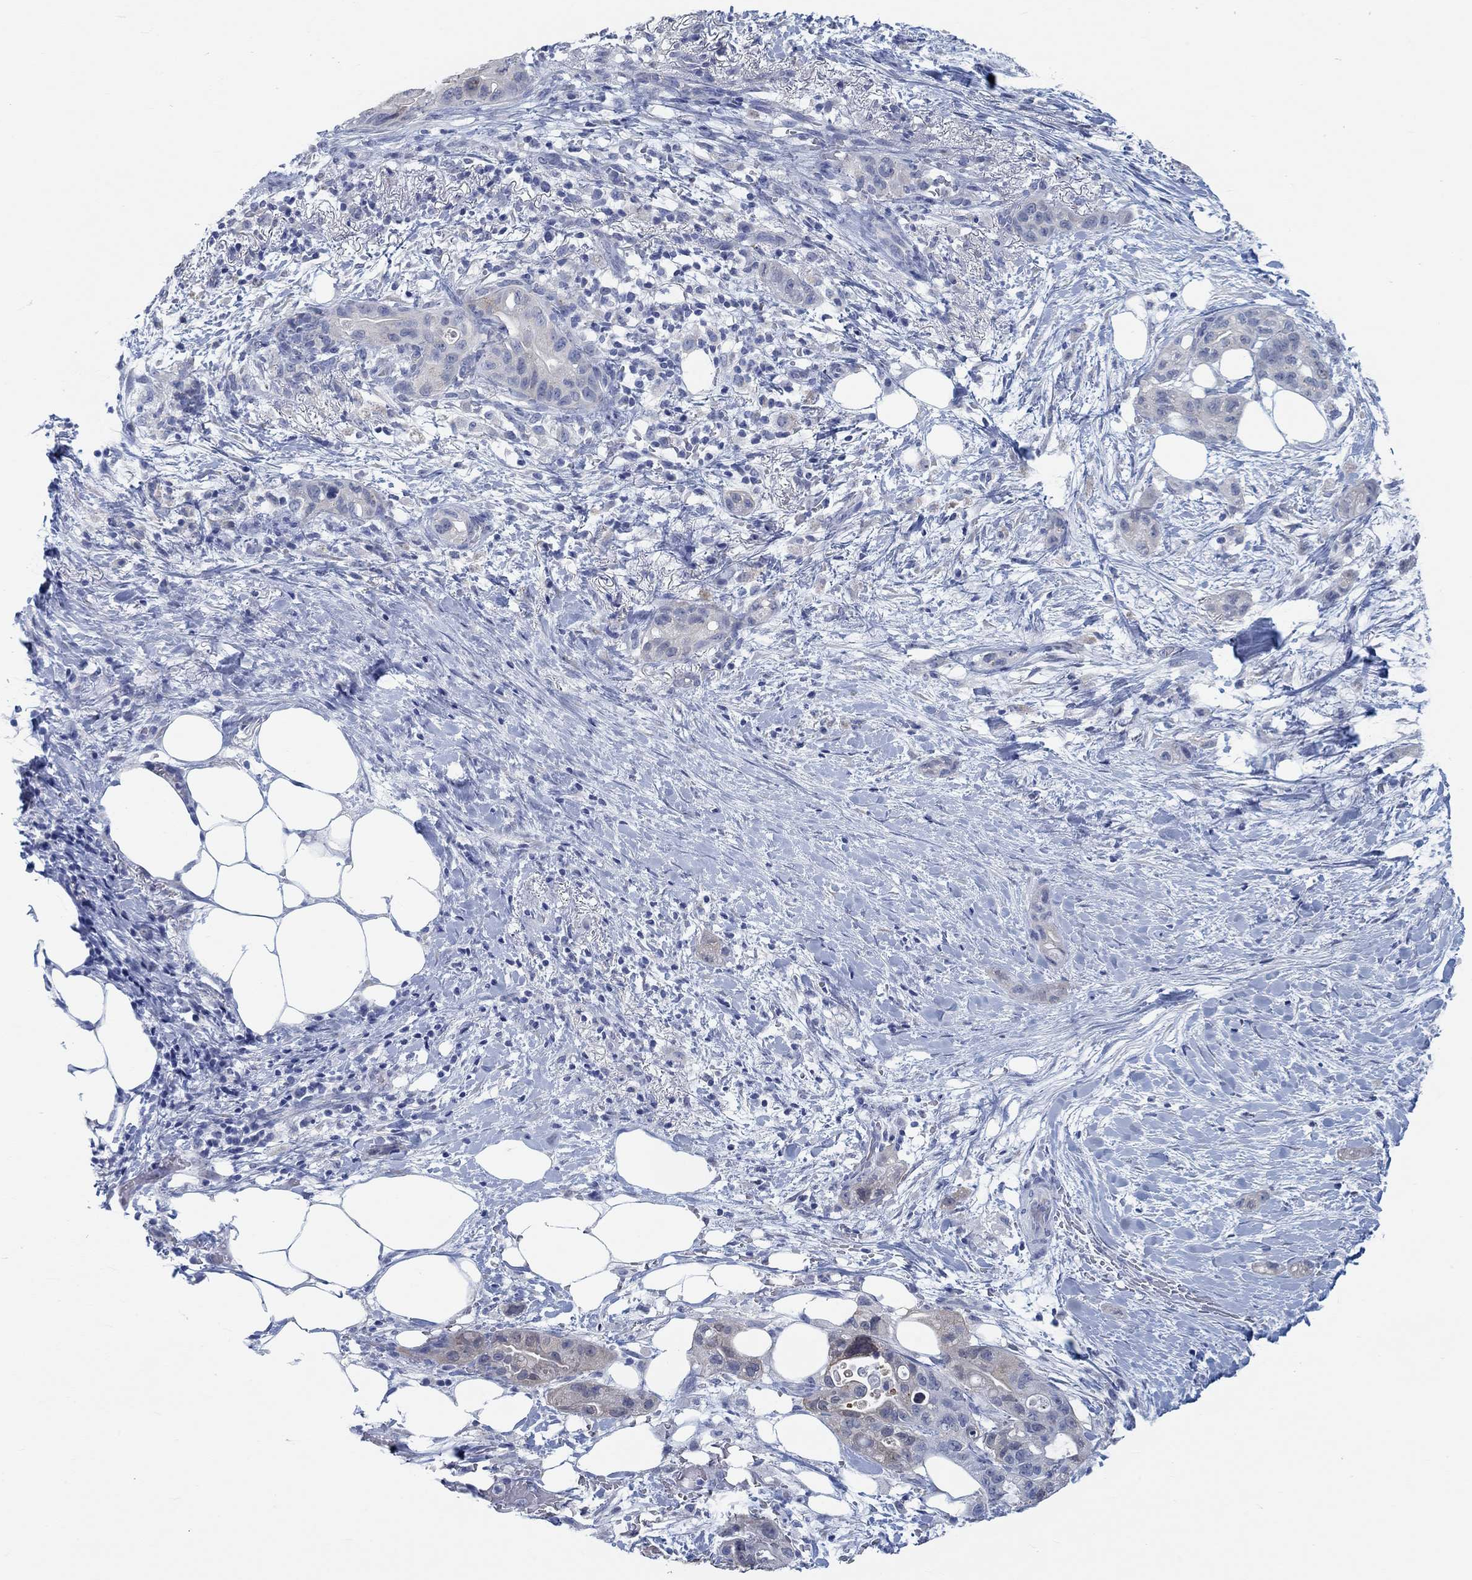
{"staining": {"intensity": "weak", "quantity": "<25%", "location": "cytoplasmic/membranous"}, "tissue": "pancreatic cancer", "cell_type": "Tumor cells", "image_type": "cancer", "snomed": [{"axis": "morphology", "description": "Adenocarcinoma, NOS"}, {"axis": "topography", "description": "Pancreas"}], "caption": "Image shows no protein expression in tumor cells of adenocarcinoma (pancreatic) tissue.", "gene": "TEKT4", "patient": {"sex": "female", "age": 72}}